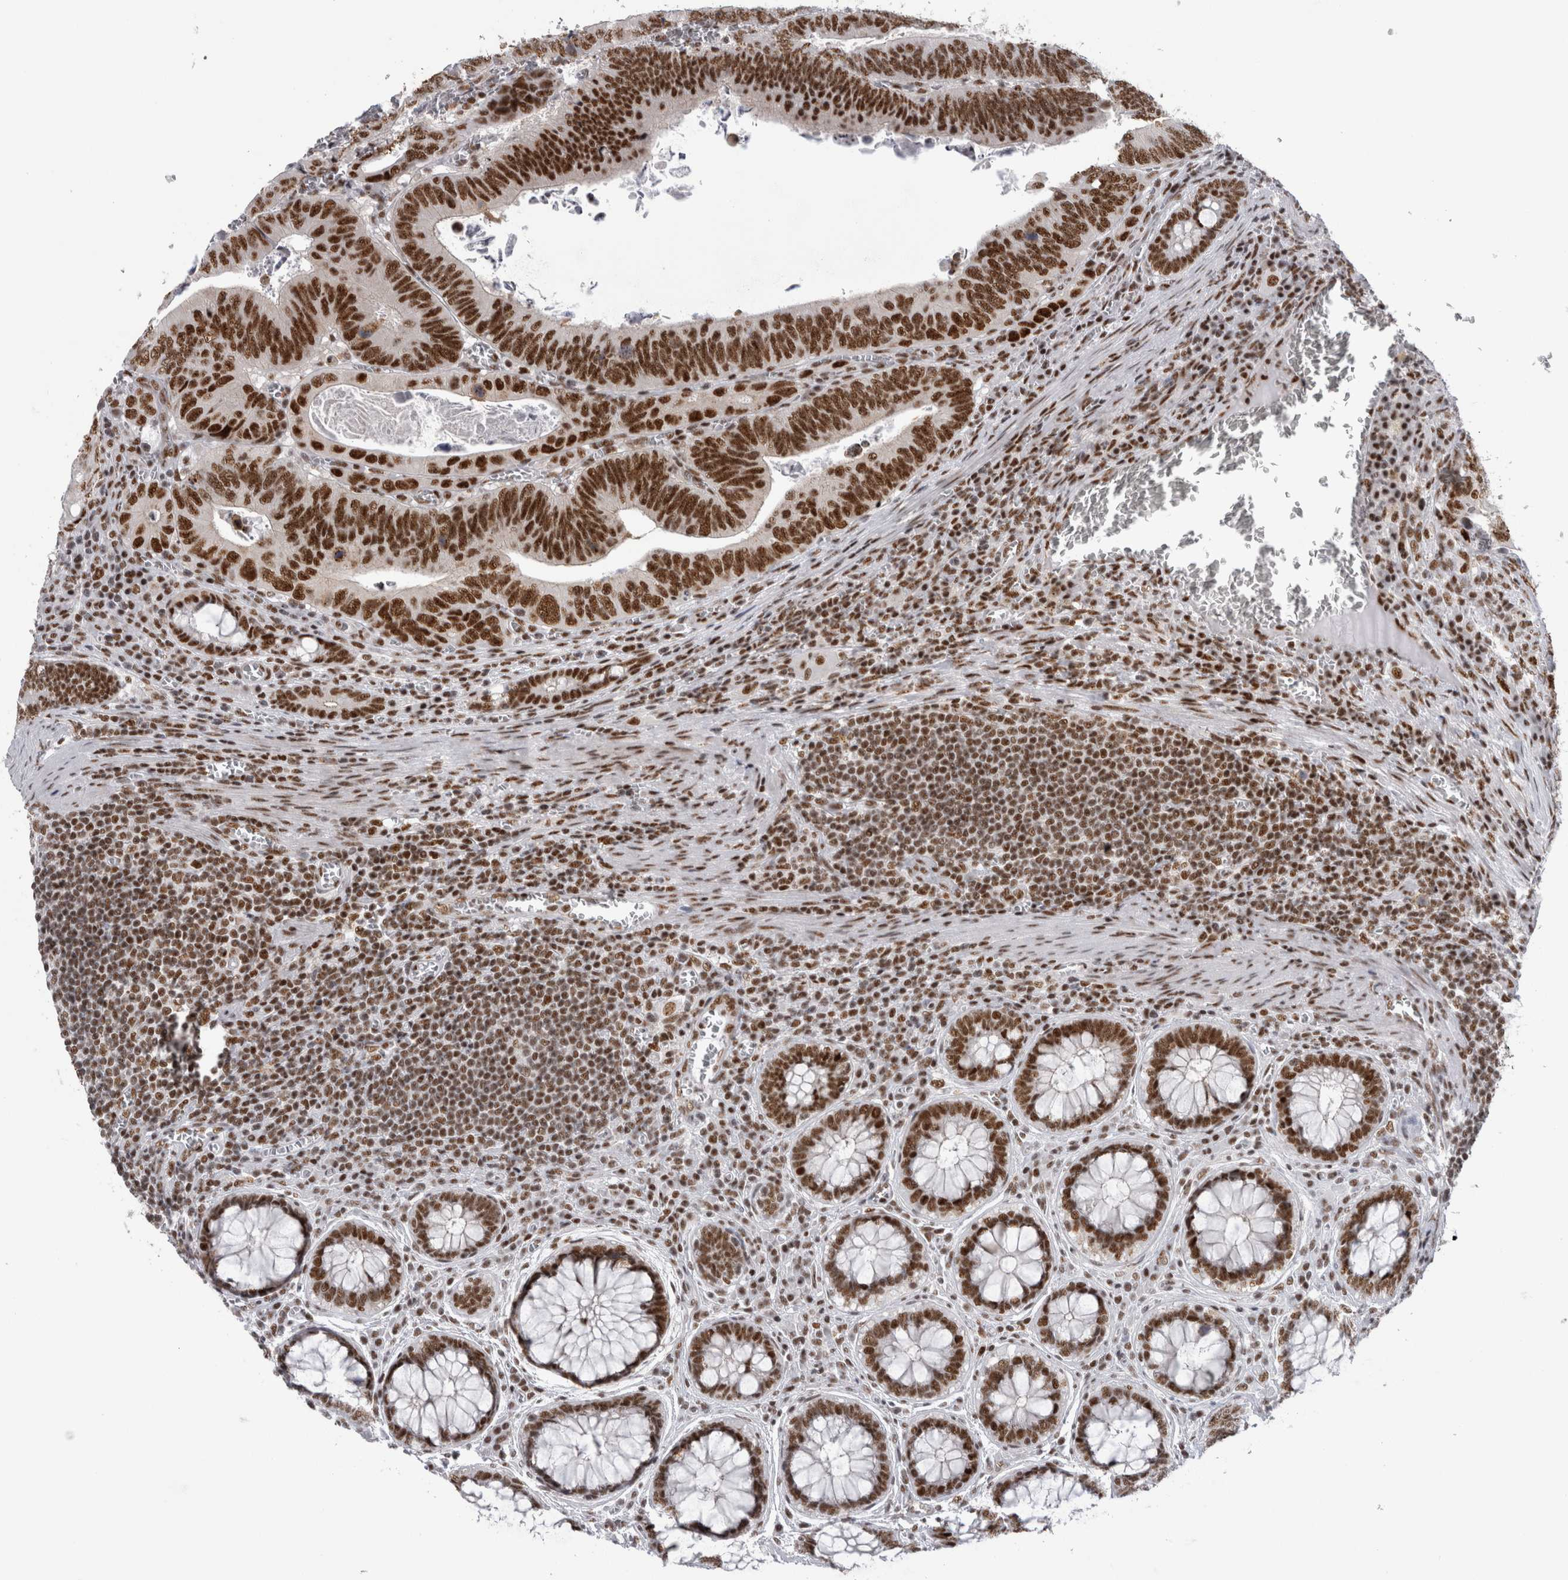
{"staining": {"intensity": "strong", "quantity": ">75%", "location": "nuclear"}, "tissue": "colorectal cancer", "cell_type": "Tumor cells", "image_type": "cancer", "snomed": [{"axis": "morphology", "description": "Inflammation, NOS"}, {"axis": "morphology", "description": "Adenocarcinoma, NOS"}, {"axis": "topography", "description": "Colon"}], "caption": "Strong nuclear protein staining is appreciated in approximately >75% of tumor cells in adenocarcinoma (colorectal).", "gene": "CDK11A", "patient": {"sex": "male", "age": 72}}